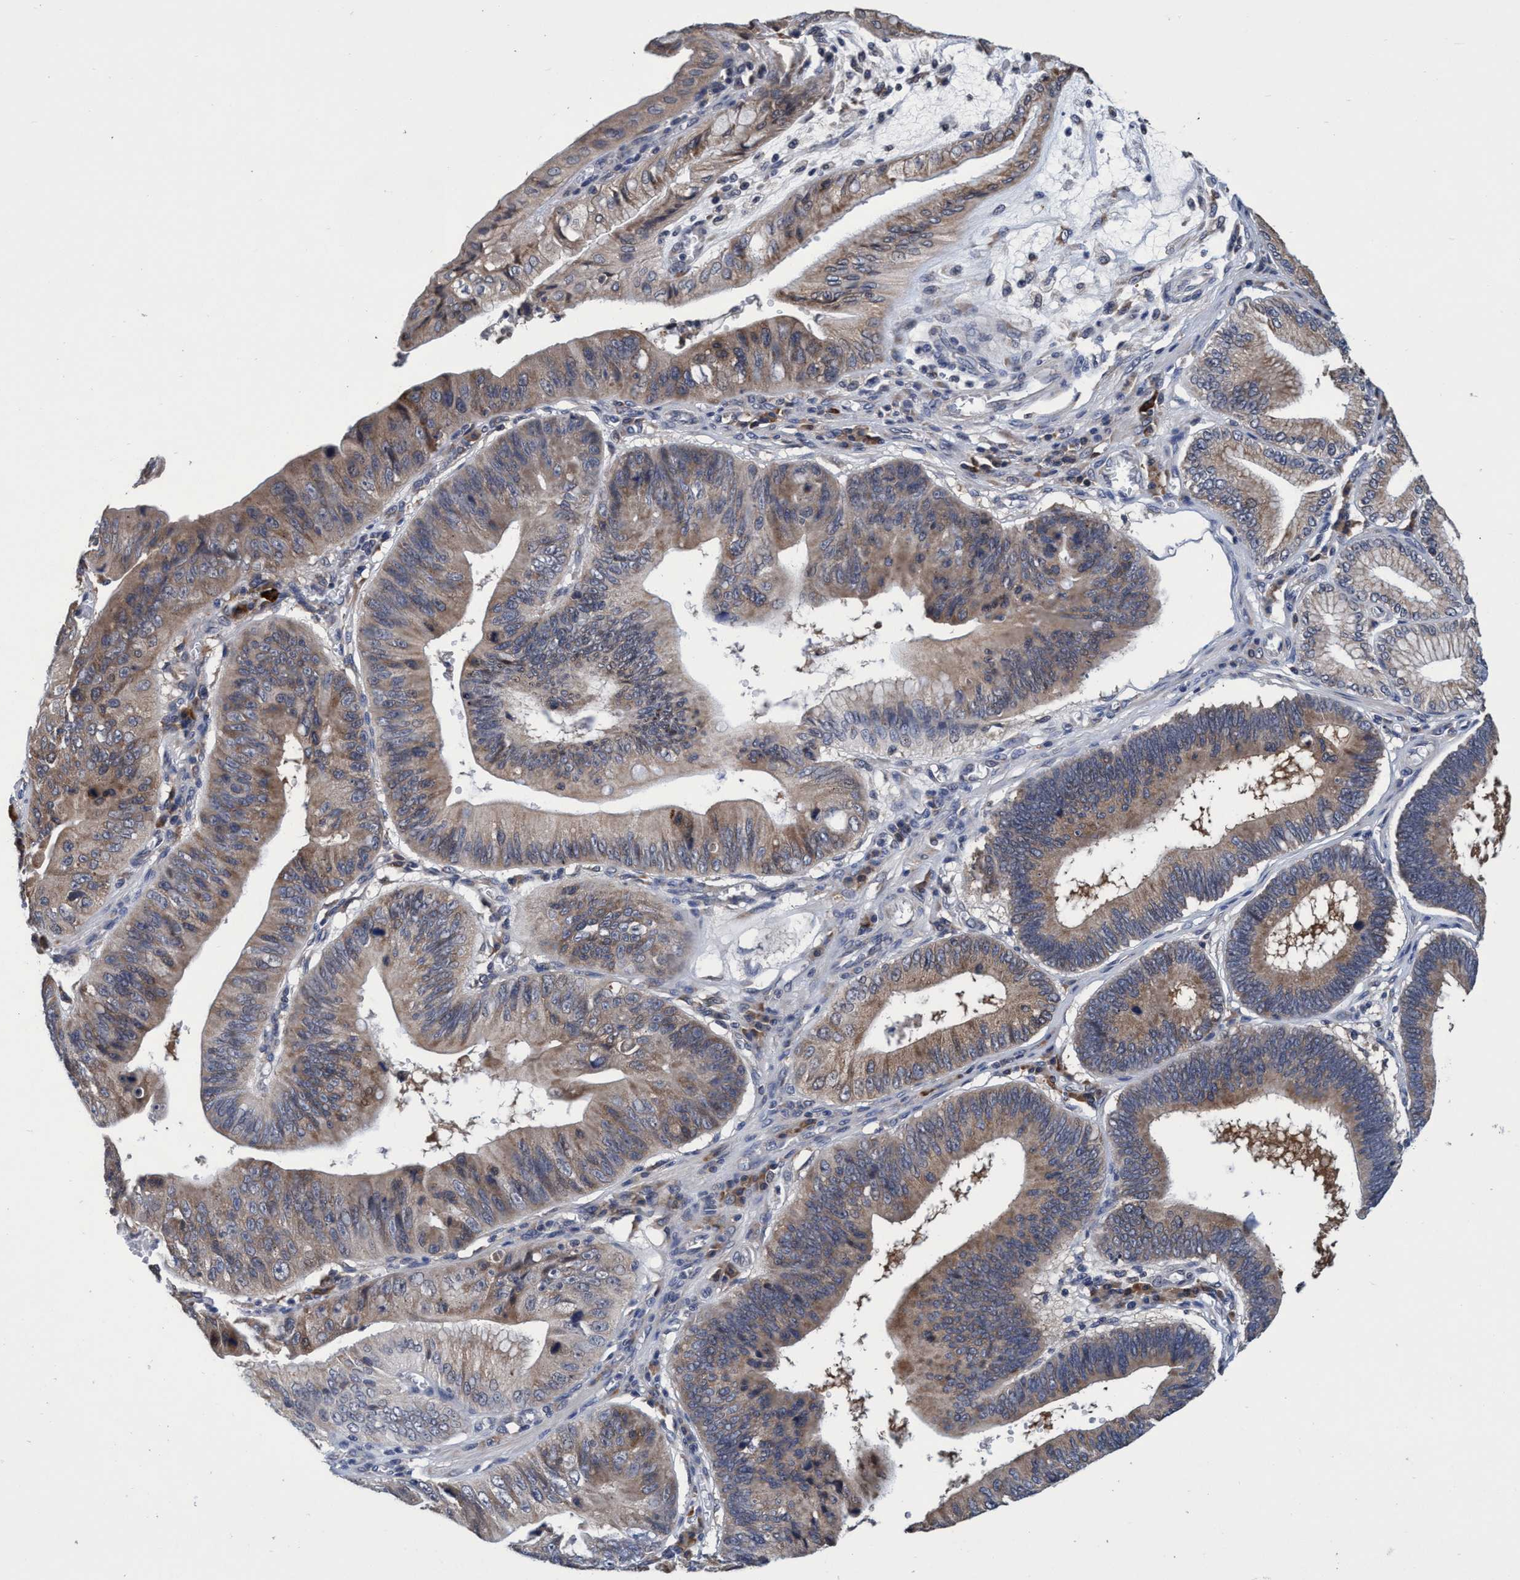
{"staining": {"intensity": "moderate", "quantity": "25%-75%", "location": "cytoplasmic/membranous"}, "tissue": "stomach cancer", "cell_type": "Tumor cells", "image_type": "cancer", "snomed": [{"axis": "morphology", "description": "Adenocarcinoma, NOS"}, {"axis": "topography", "description": "Stomach"}], "caption": "The photomicrograph displays staining of stomach adenocarcinoma, revealing moderate cytoplasmic/membranous protein staining (brown color) within tumor cells. The staining was performed using DAB, with brown indicating positive protein expression. Nuclei are stained blue with hematoxylin.", "gene": "CALCOCO2", "patient": {"sex": "male", "age": 59}}